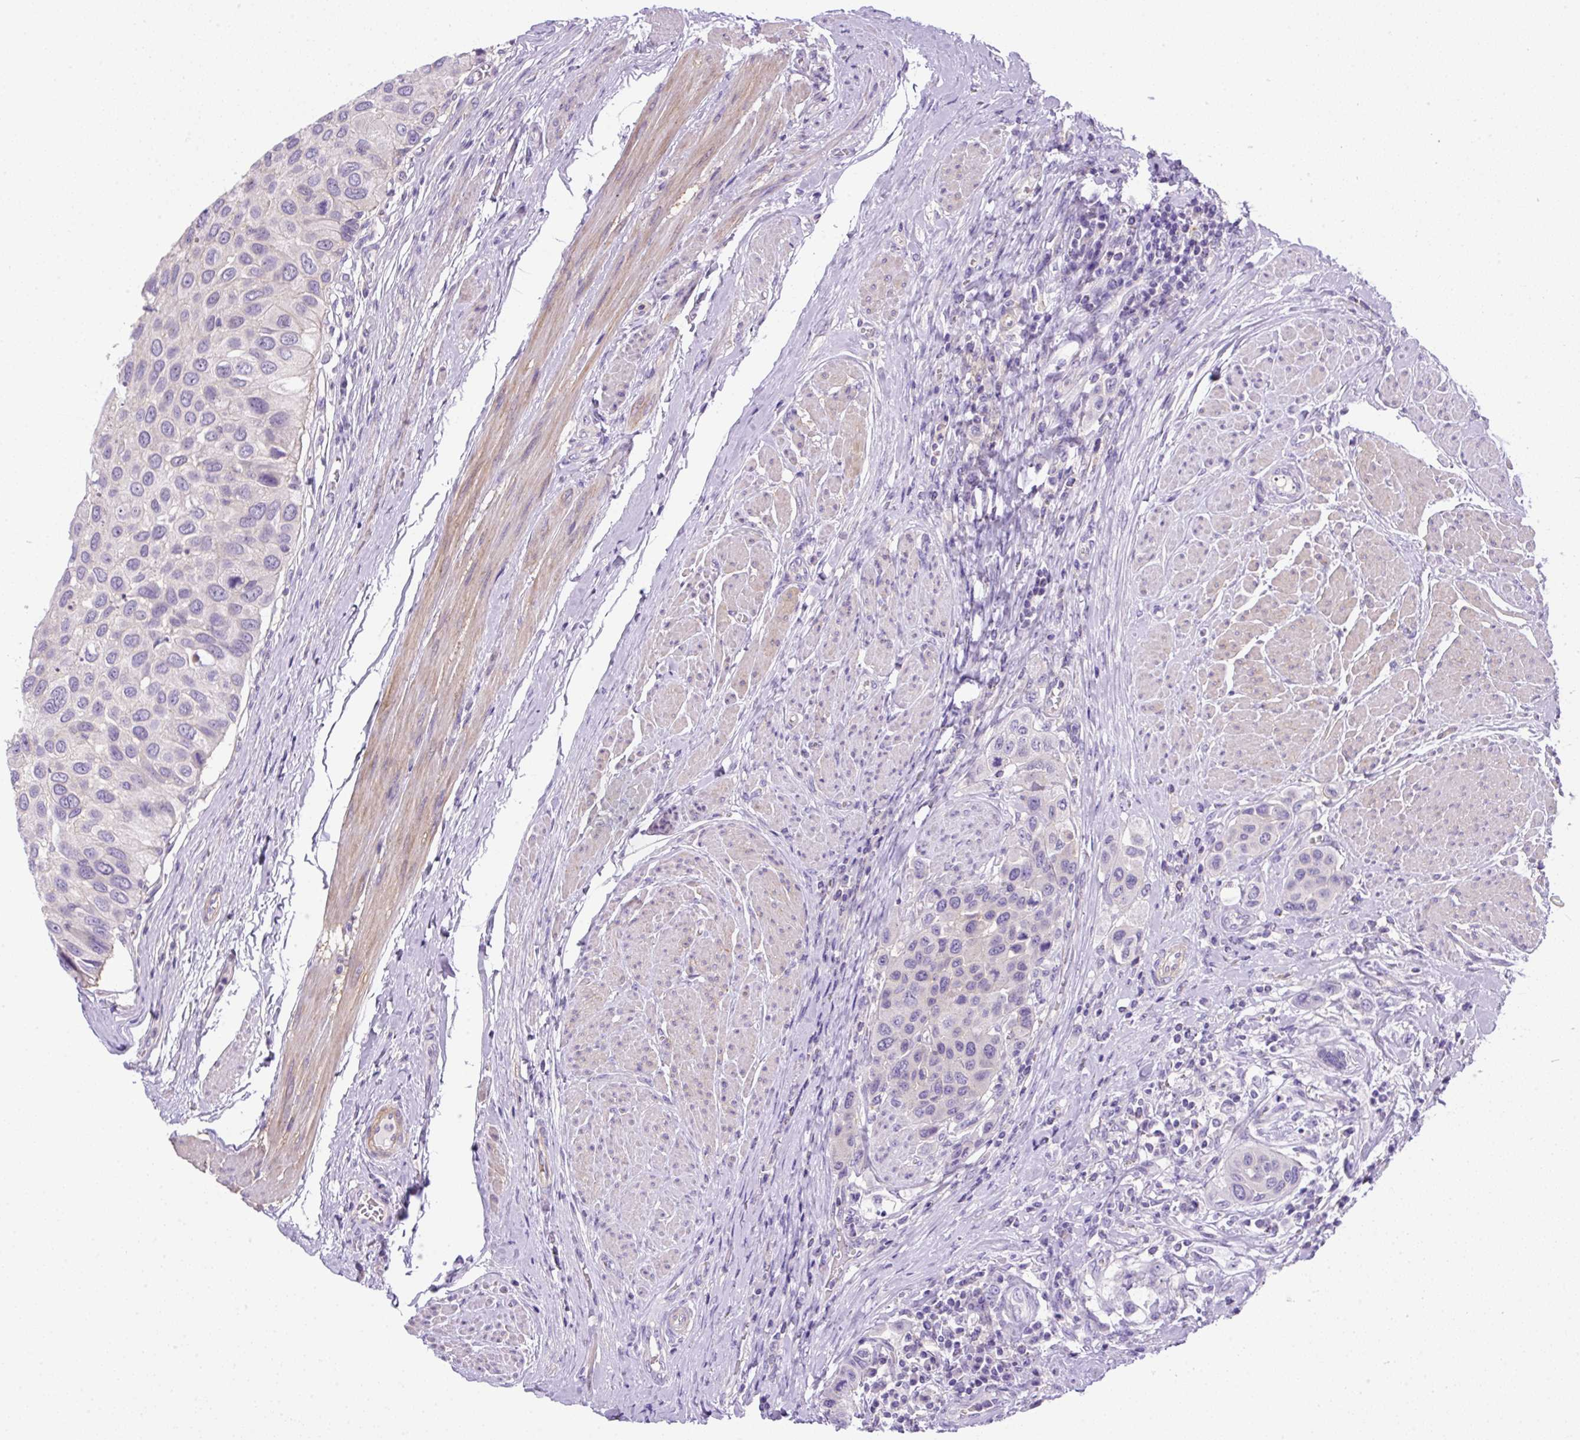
{"staining": {"intensity": "negative", "quantity": "none", "location": "none"}, "tissue": "urothelial cancer", "cell_type": "Tumor cells", "image_type": "cancer", "snomed": [{"axis": "morphology", "description": "Urothelial carcinoma, High grade"}, {"axis": "topography", "description": "Urinary bladder"}], "caption": "DAB (3,3'-diaminobenzidine) immunohistochemical staining of high-grade urothelial carcinoma exhibits no significant expression in tumor cells.", "gene": "NPTN", "patient": {"sex": "male", "age": 50}}